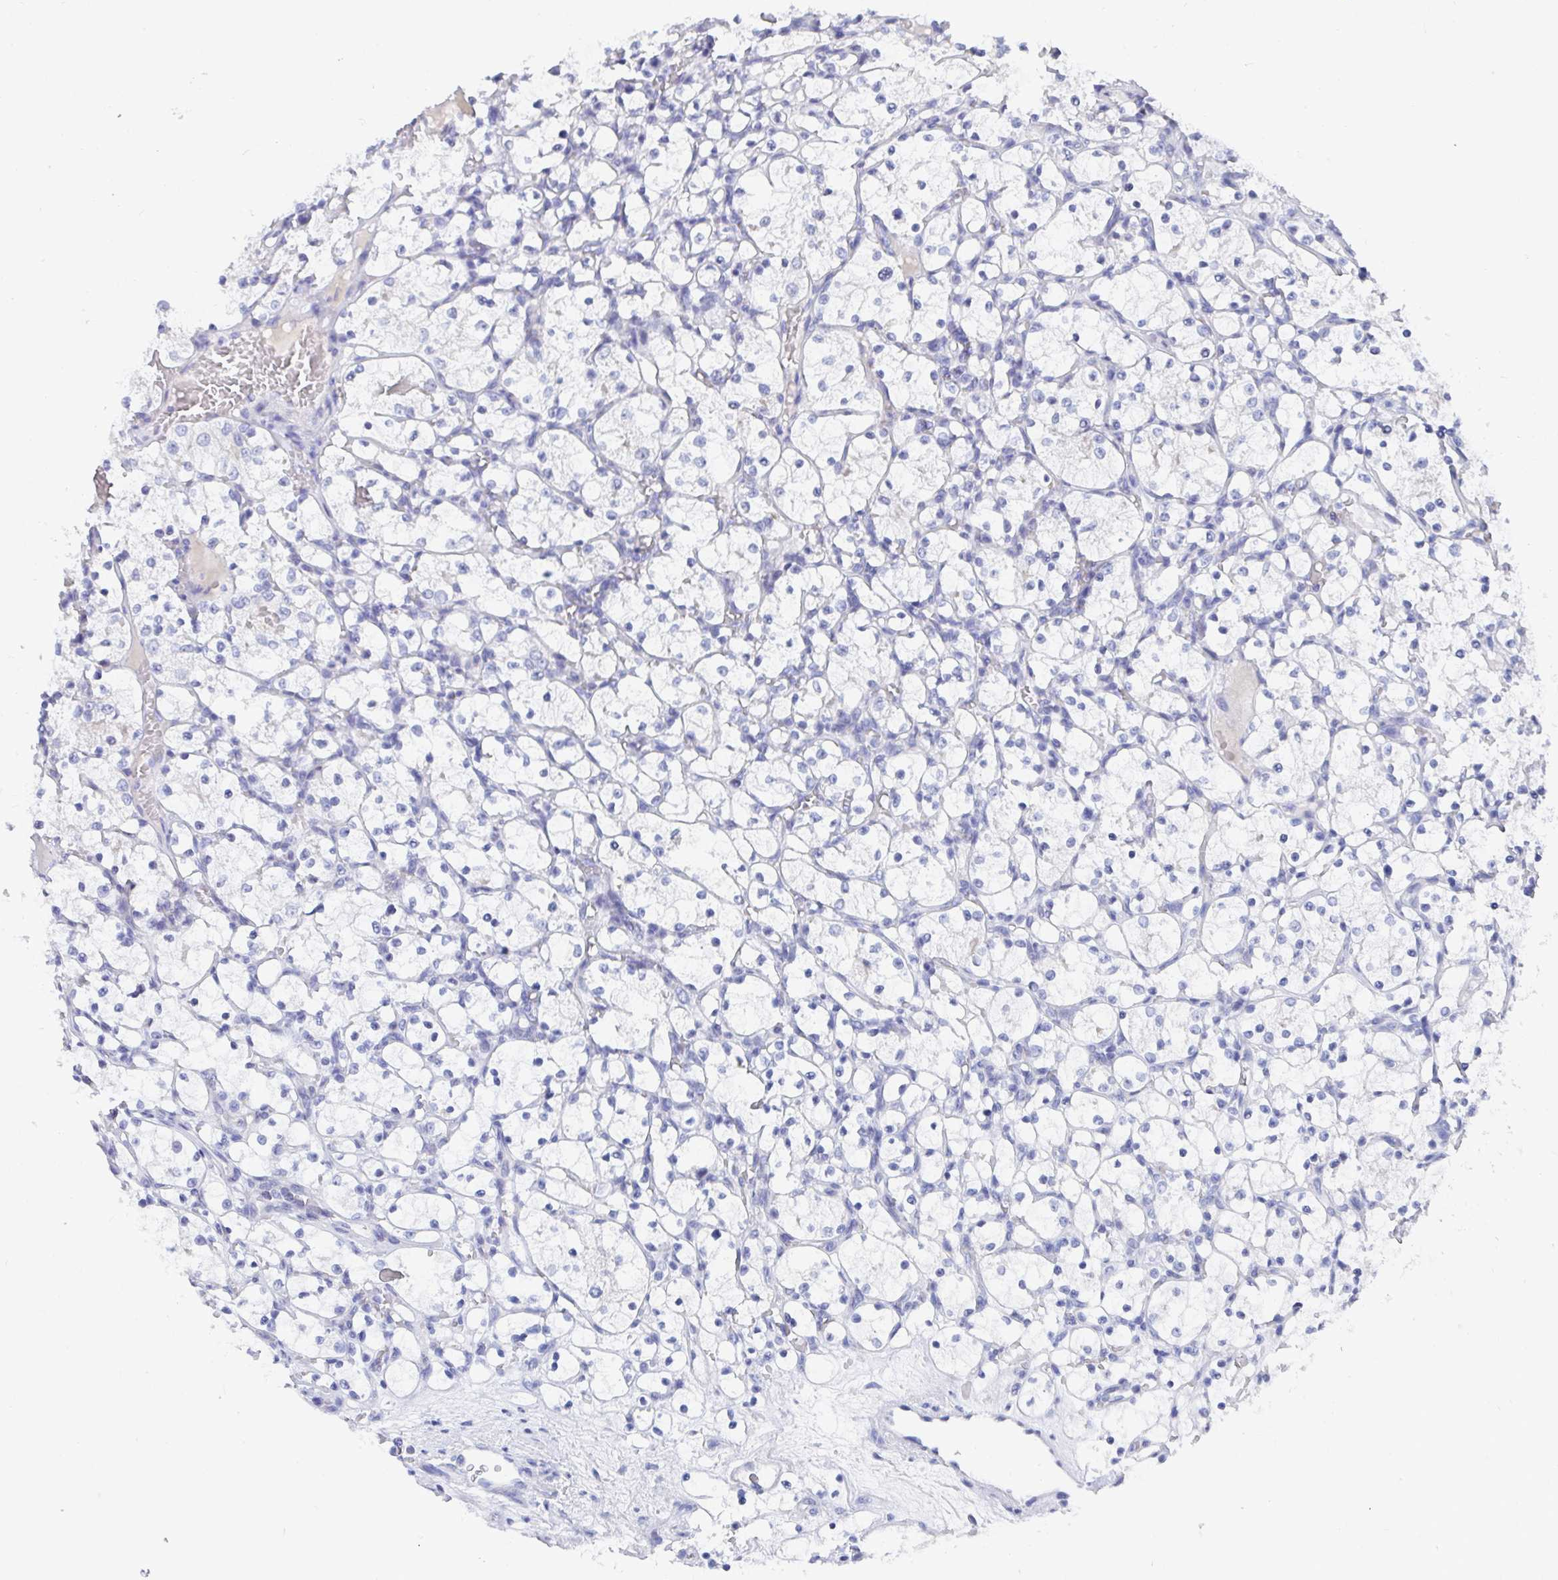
{"staining": {"intensity": "negative", "quantity": "none", "location": "none"}, "tissue": "renal cancer", "cell_type": "Tumor cells", "image_type": "cancer", "snomed": [{"axis": "morphology", "description": "Adenocarcinoma, NOS"}, {"axis": "topography", "description": "Kidney"}], "caption": "The immunohistochemistry (IHC) photomicrograph has no significant positivity in tumor cells of renal cancer tissue.", "gene": "TAS2R39", "patient": {"sex": "female", "age": 69}}